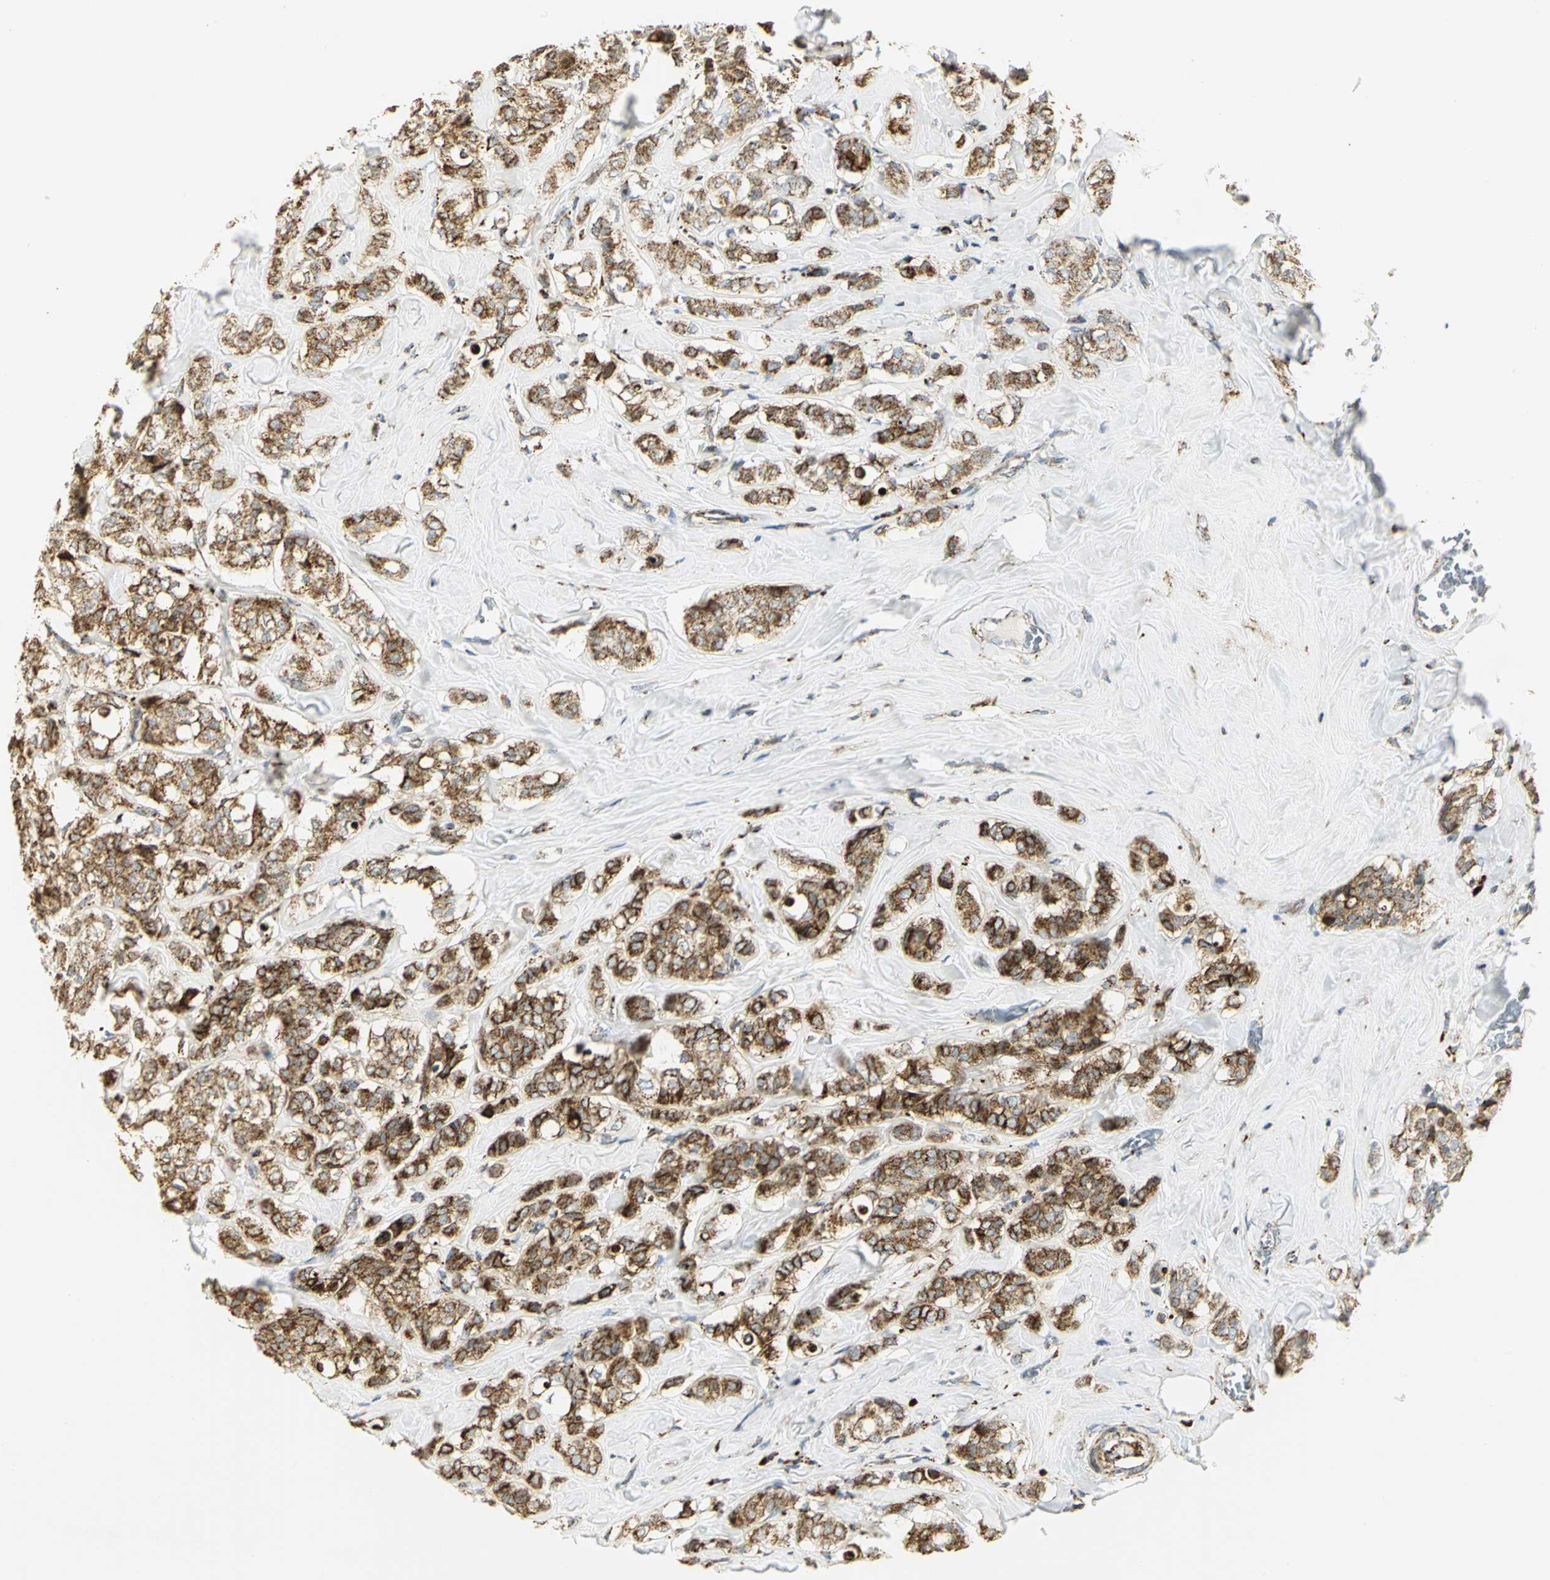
{"staining": {"intensity": "strong", "quantity": ">75%", "location": "cytoplasmic/membranous"}, "tissue": "breast cancer", "cell_type": "Tumor cells", "image_type": "cancer", "snomed": [{"axis": "morphology", "description": "Lobular carcinoma"}, {"axis": "topography", "description": "Breast"}], "caption": "Immunohistochemistry (IHC) (DAB) staining of human breast cancer (lobular carcinoma) reveals strong cytoplasmic/membranous protein staining in about >75% of tumor cells.", "gene": "VDAC1", "patient": {"sex": "female", "age": 60}}